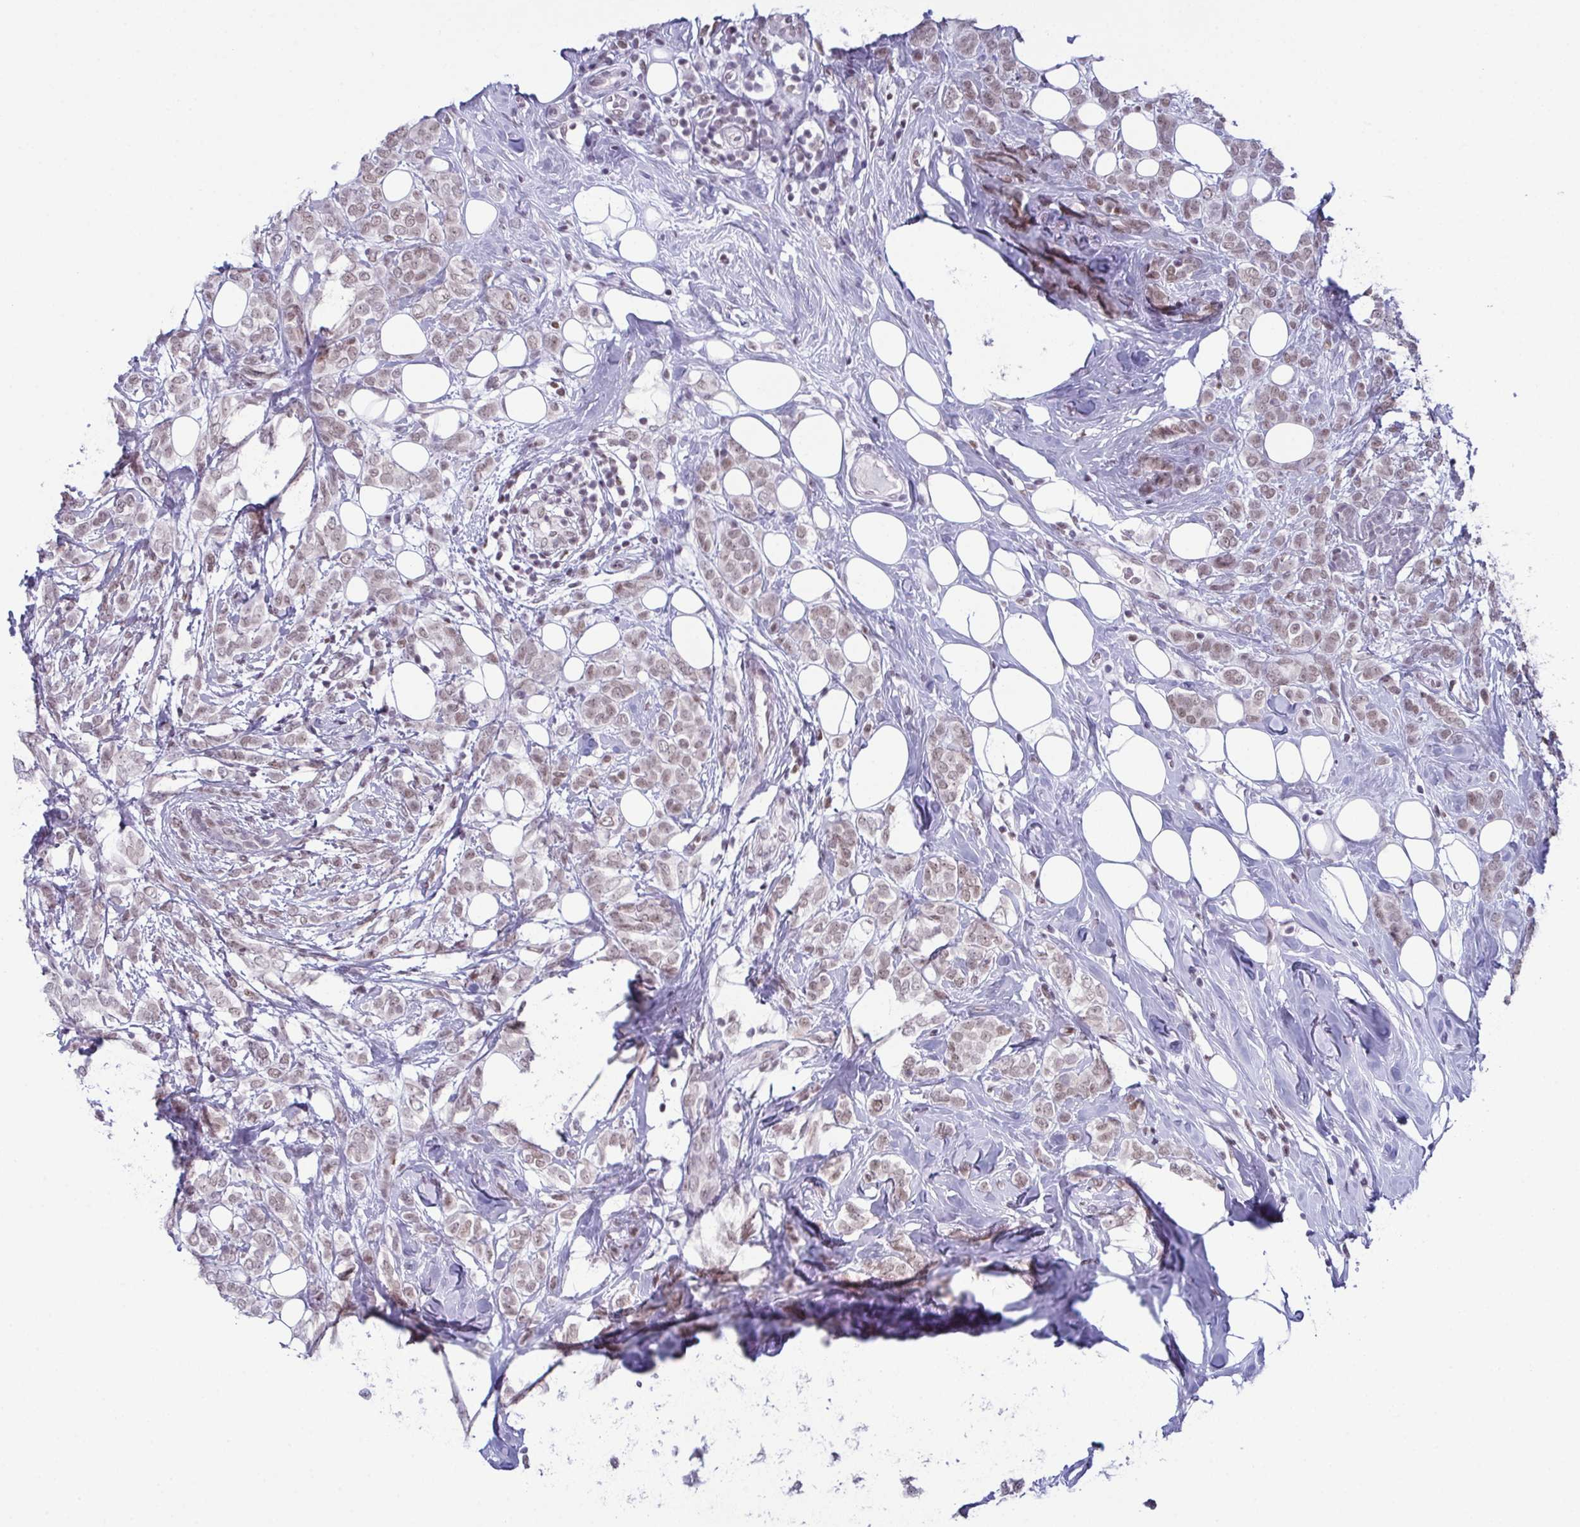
{"staining": {"intensity": "moderate", "quantity": ">75%", "location": "nuclear"}, "tissue": "breast cancer", "cell_type": "Tumor cells", "image_type": "cancer", "snomed": [{"axis": "morphology", "description": "Lobular carcinoma"}, {"axis": "topography", "description": "Breast"}], "caption": "Human breast cancer stained with a brown dye shows moderate nuclear positive staining in approximately >75% of tumor cells.", "gene": "RBM7", "patient": {"sex": "female", "age": 49}}